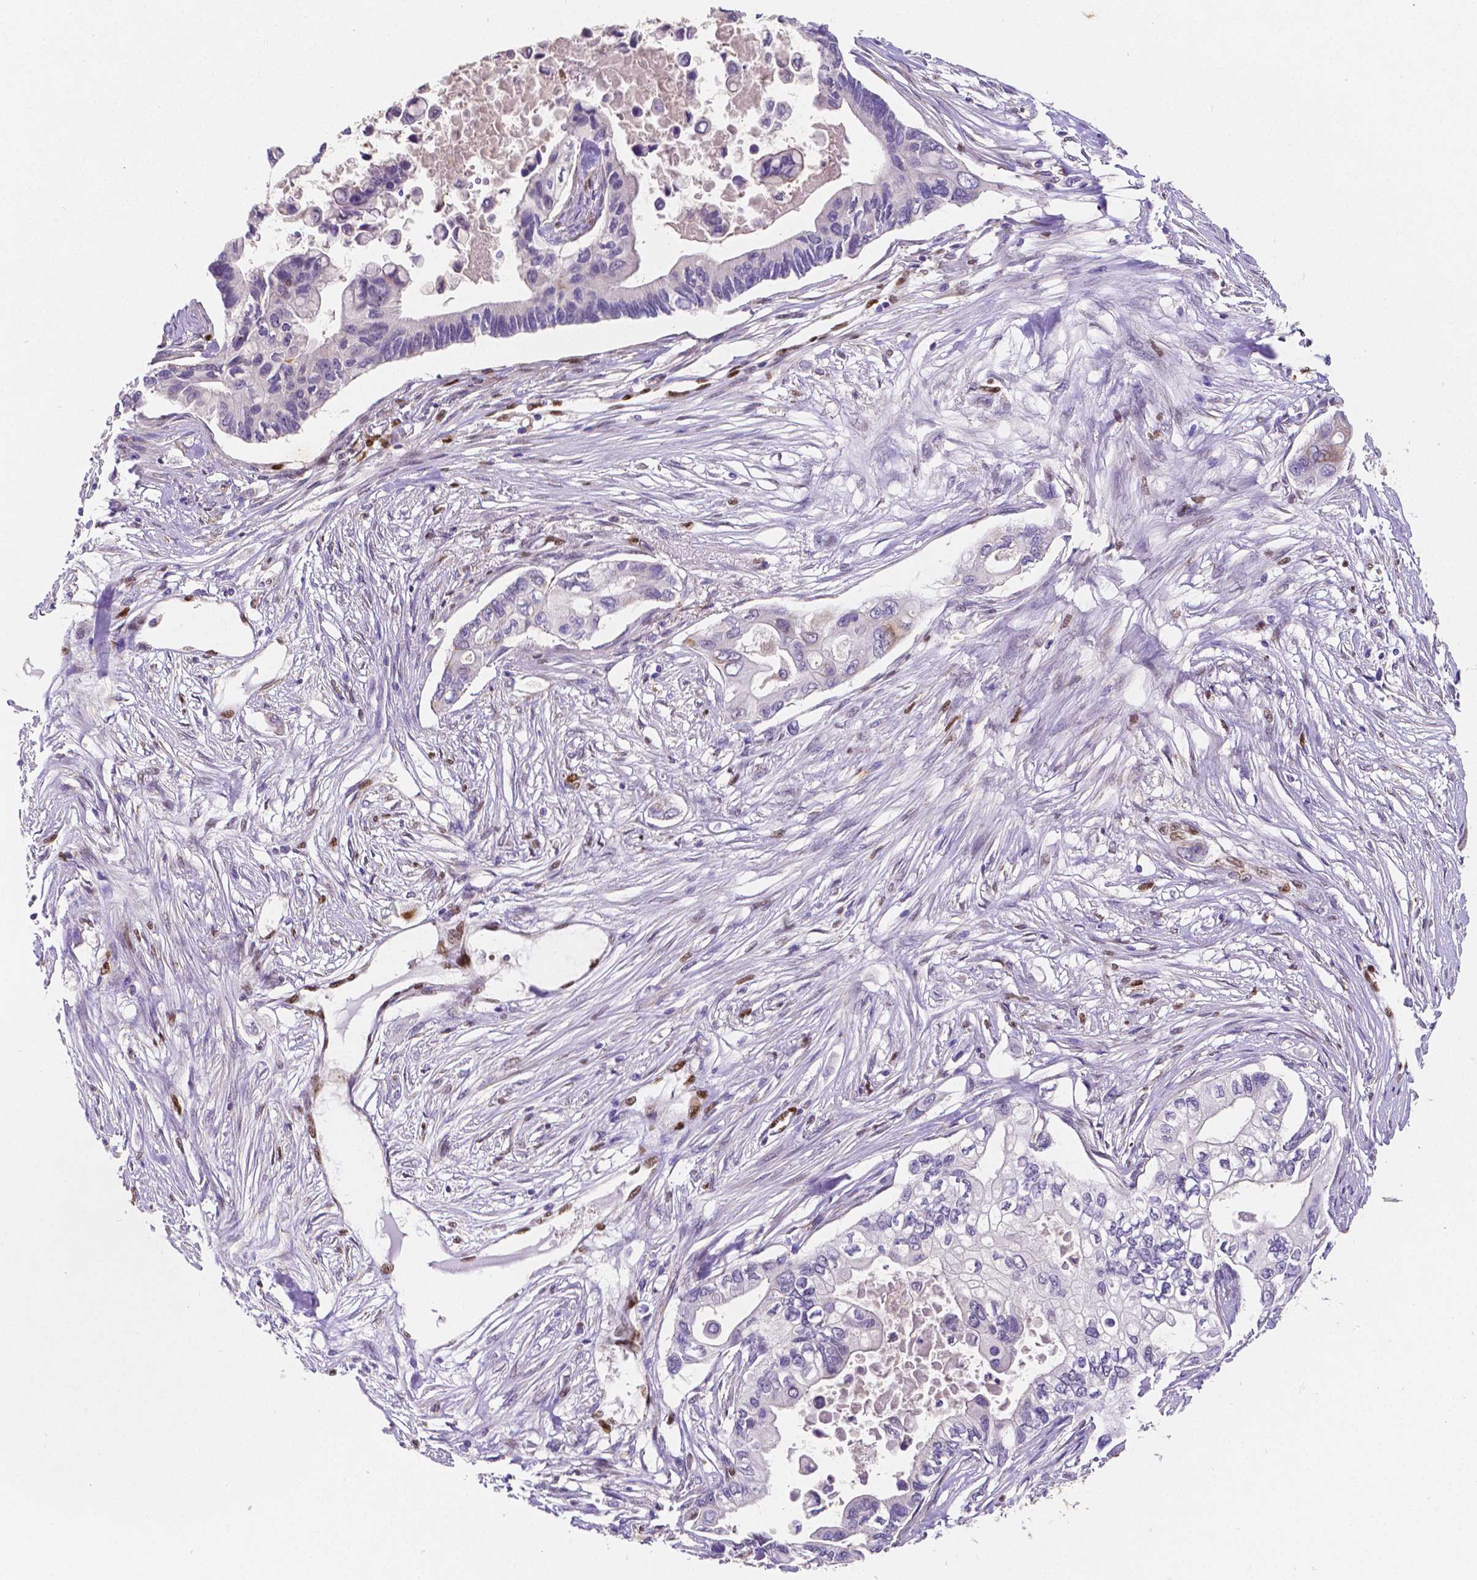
{"staining": {"intensity": "negative", "quantity": "none", "location": "none"}, "tissue": "pancreatic cancer", "cell_type": "Tumor cells", "image_type": "cancer", "snomed": [{"axis": "morphology", "description": "Adenocarcinoma, NOS"}, {"axis": "topography", "description": "Pancreas"}], "caption": "Adenocarcinoma (pancreatic) was stained to show a protein in brown. There is no significant positivity in tumor cells.", "gene": "MEF2C", "patient": {"sex": "female", "age": 63}}